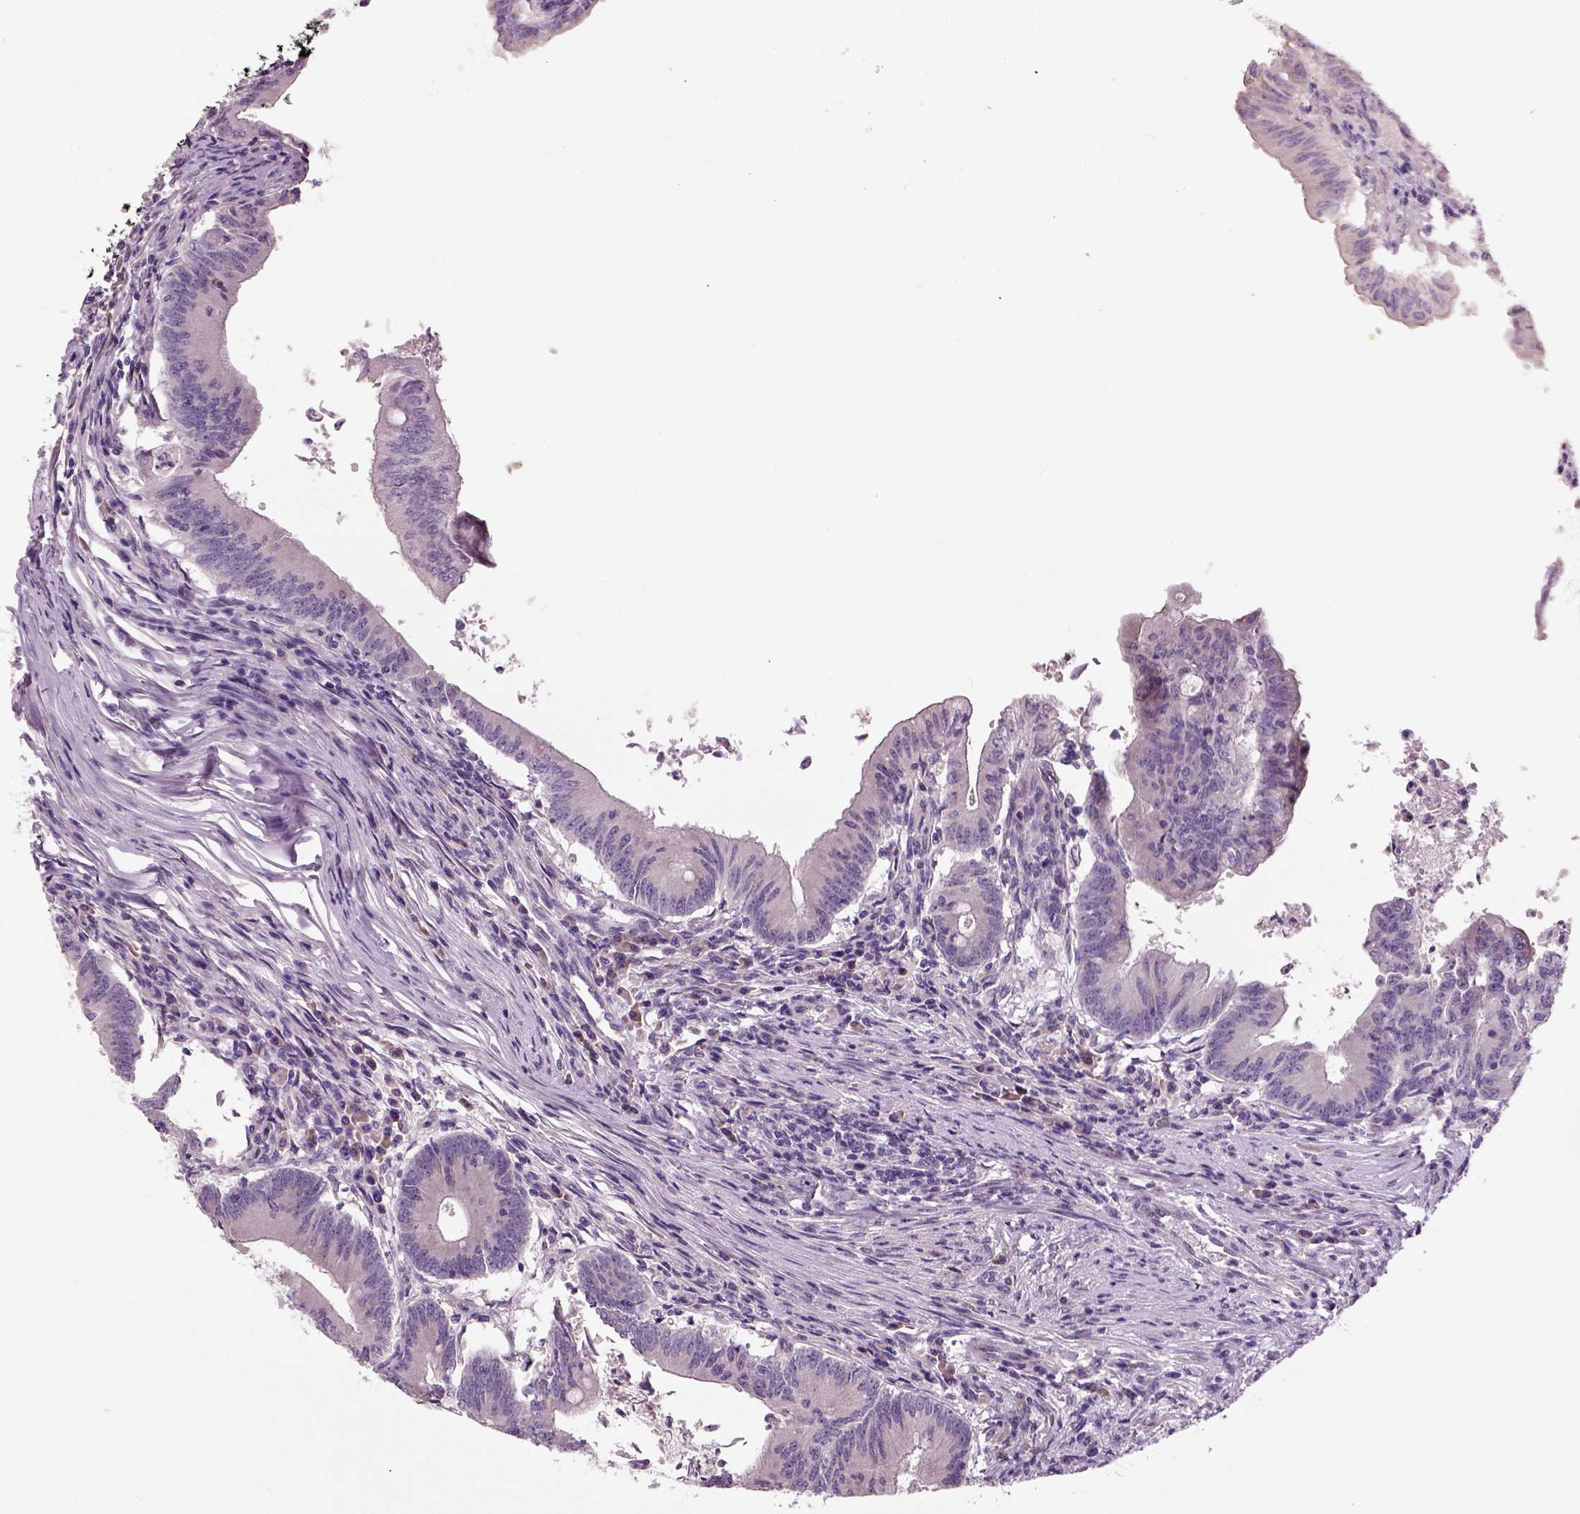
{"staining": {"intensity": "negative", "quantity": "none", "location": "none"}, "tissue": "colorectal cancer", "cell_type": "Tumor cells", "image_type": "cancer", "snomed": [{"axis": "morphology", "description": "Adenocarcinoma, NOS"}, {"axis": "topography", "description": "Colon"}], "caption": "Colorectal cancer stained for a protein using immunohistochemistry (IHC) reveals no expression tumor cells.", "gene": "NECAB1", "patient": {"sex": "female", "age": 70}}